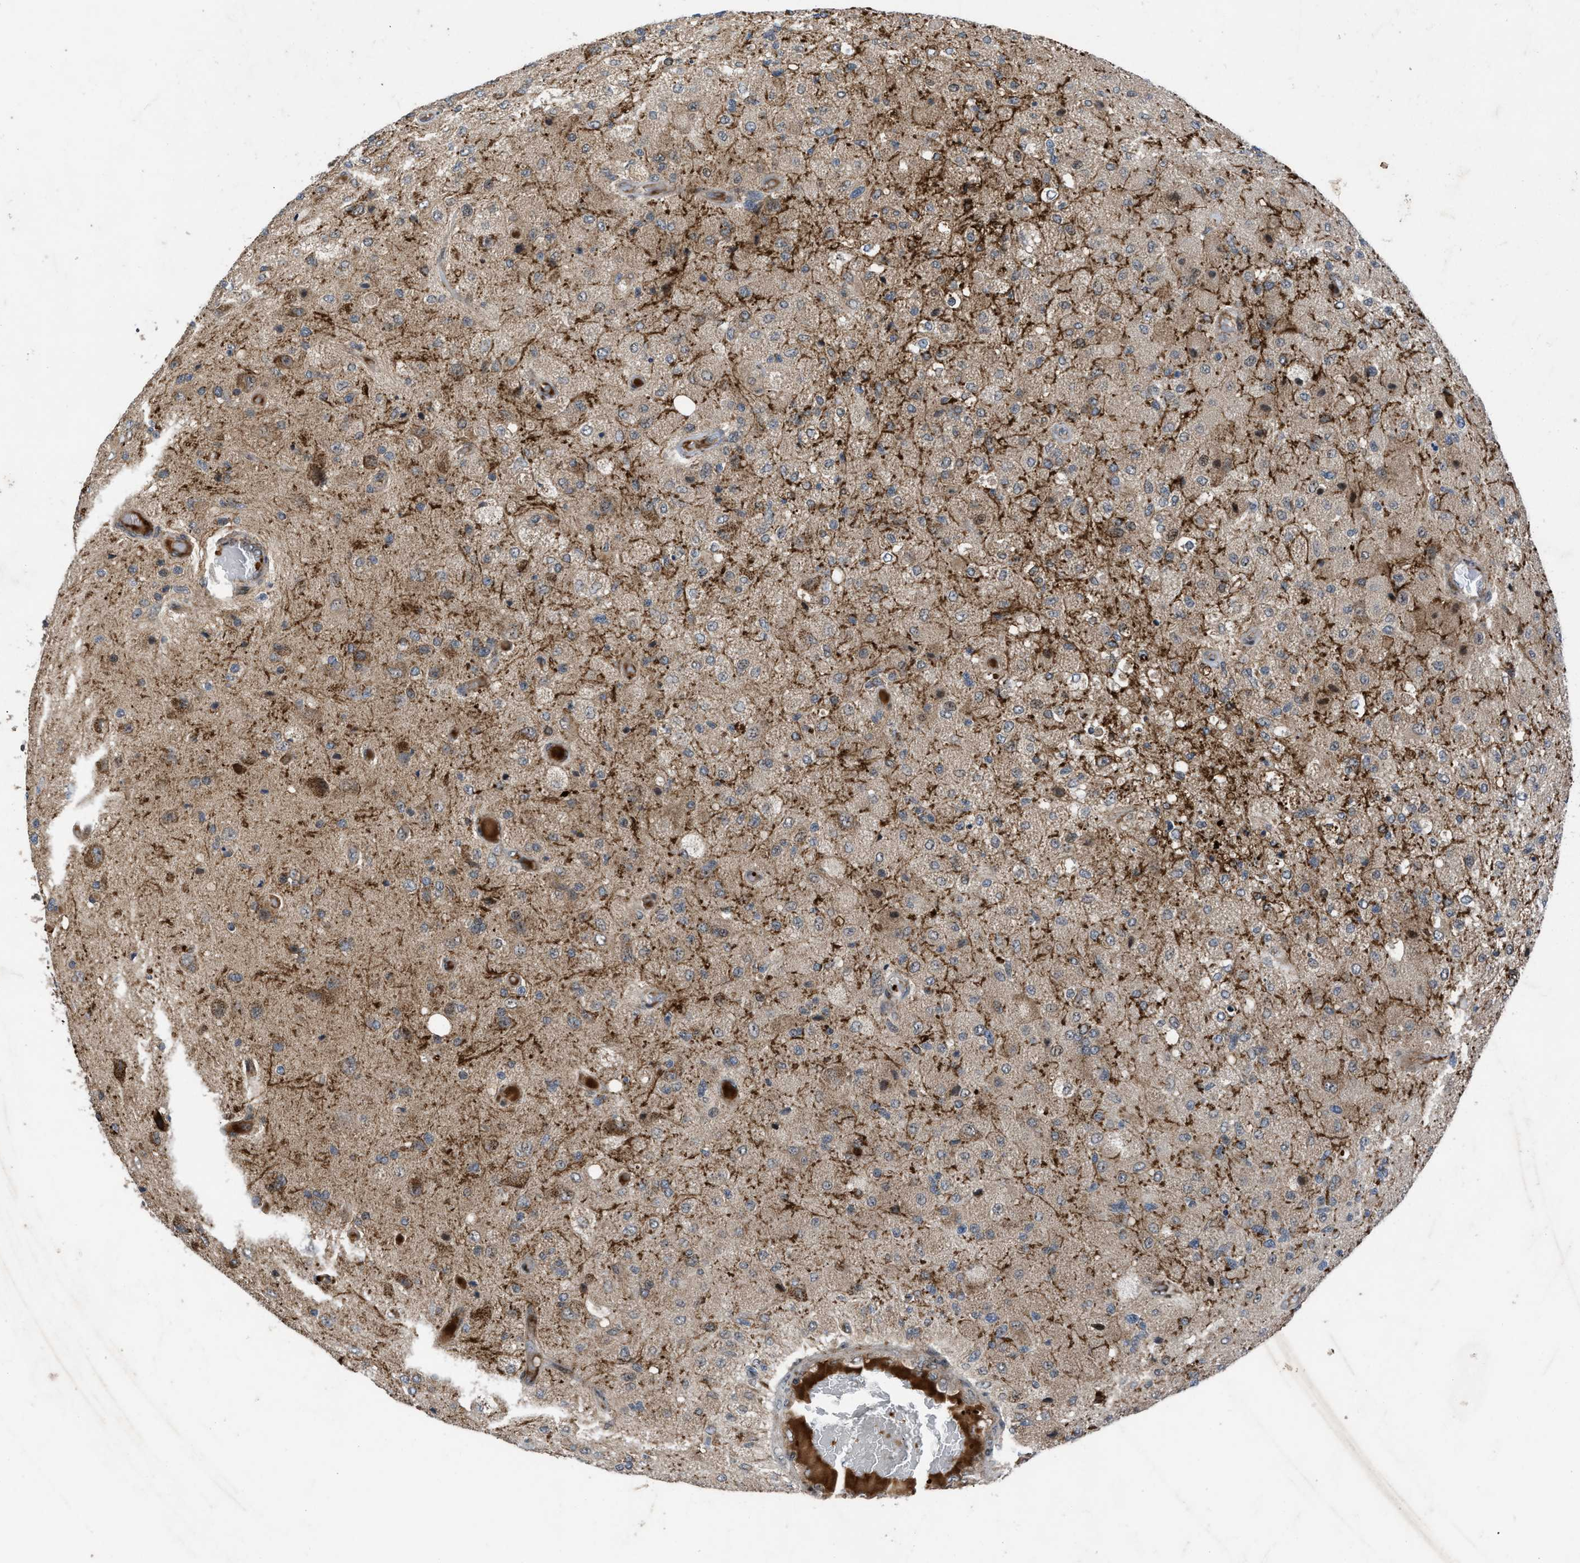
{"staining": {"intensity": "moderate", "quantity": ">75%", "location": "cytoplasmic/membranous"}, "tissue": "glioma", "cell_type": "Tumor cells", "image_type": "cancer", "snomed": [{"axis": "morphology", "description": "Normal tissue, NOS"}, {"axis": "morphology", "description": "Glioma, malignant, High grade"}, {"axis": "topography", "description": "Cerebral cortex"}], "caption": "Protein expression analysis of human glioma reveals moderate cytoplasmic/membranous positivity in approximately >75% of tumor cells. The staining was performed using DAB, with brown indicating positive protein expression. Nuclei are stained blue with hematoxylin.", "gene": "AP3M2", "patient": {"sex": "male", "age": 77}}